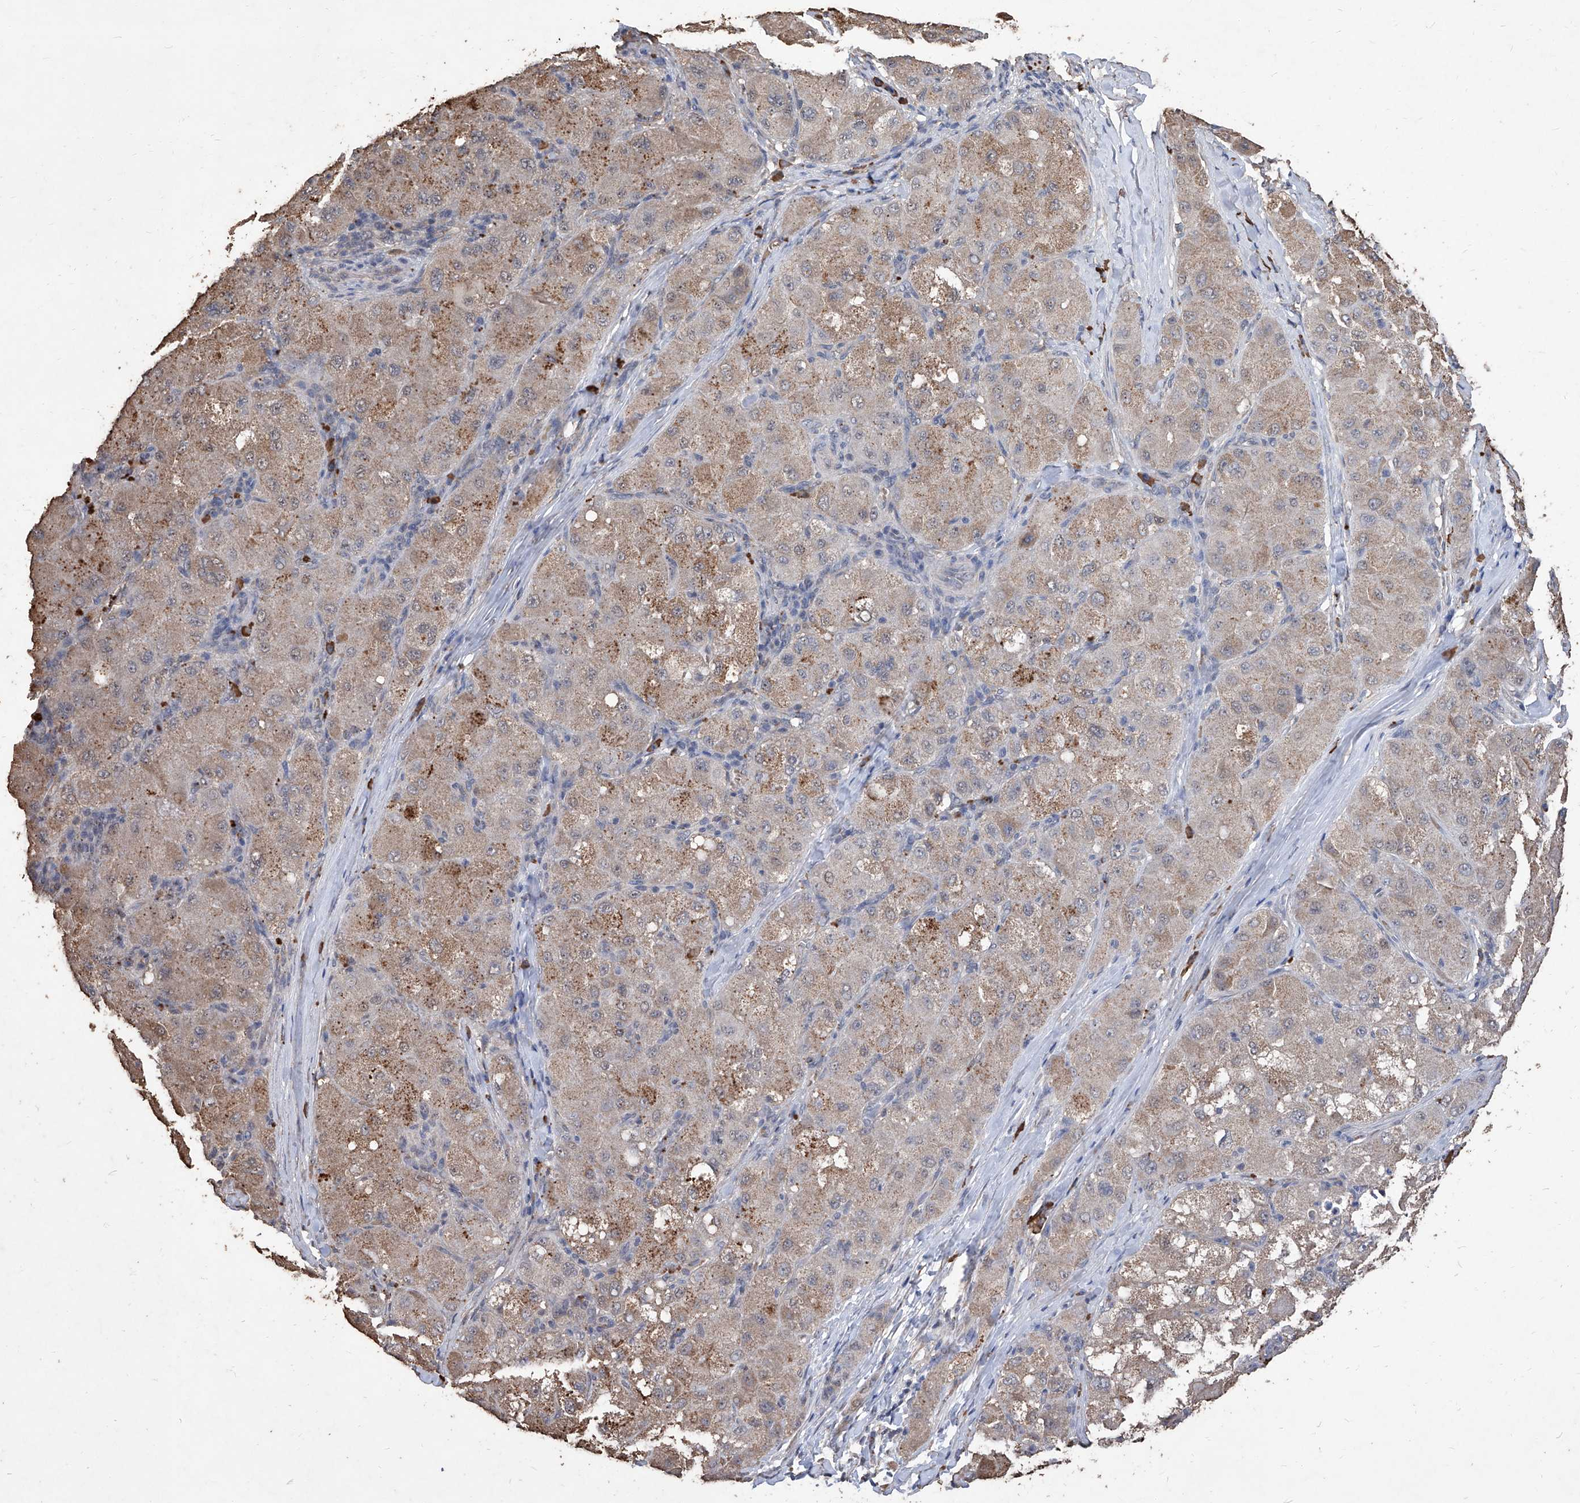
{"staining": {"intensity": "moderate", "quantity": ">75%", "location": "cytoplasmic/membranous"}, "tissue": "liver cancer", "cell_type": "Tumor cells", "image_type": "cancer", "snomed": [{"axis": "morphology", "description": "Carcinoma, Hepatocellular, NOS"}, {"axis": "topography", "description": "Liver"}], "caption": "Tumor cells reveal medium levels of moderate cytoplasmic/membranous staining in about >75% of cells in liver hepatocellular carcinoma. (Brightfield microscopy of DAB IHC at high magnification).", "gene": "EML1", "patient": {"sex": "male", "age": 80}}